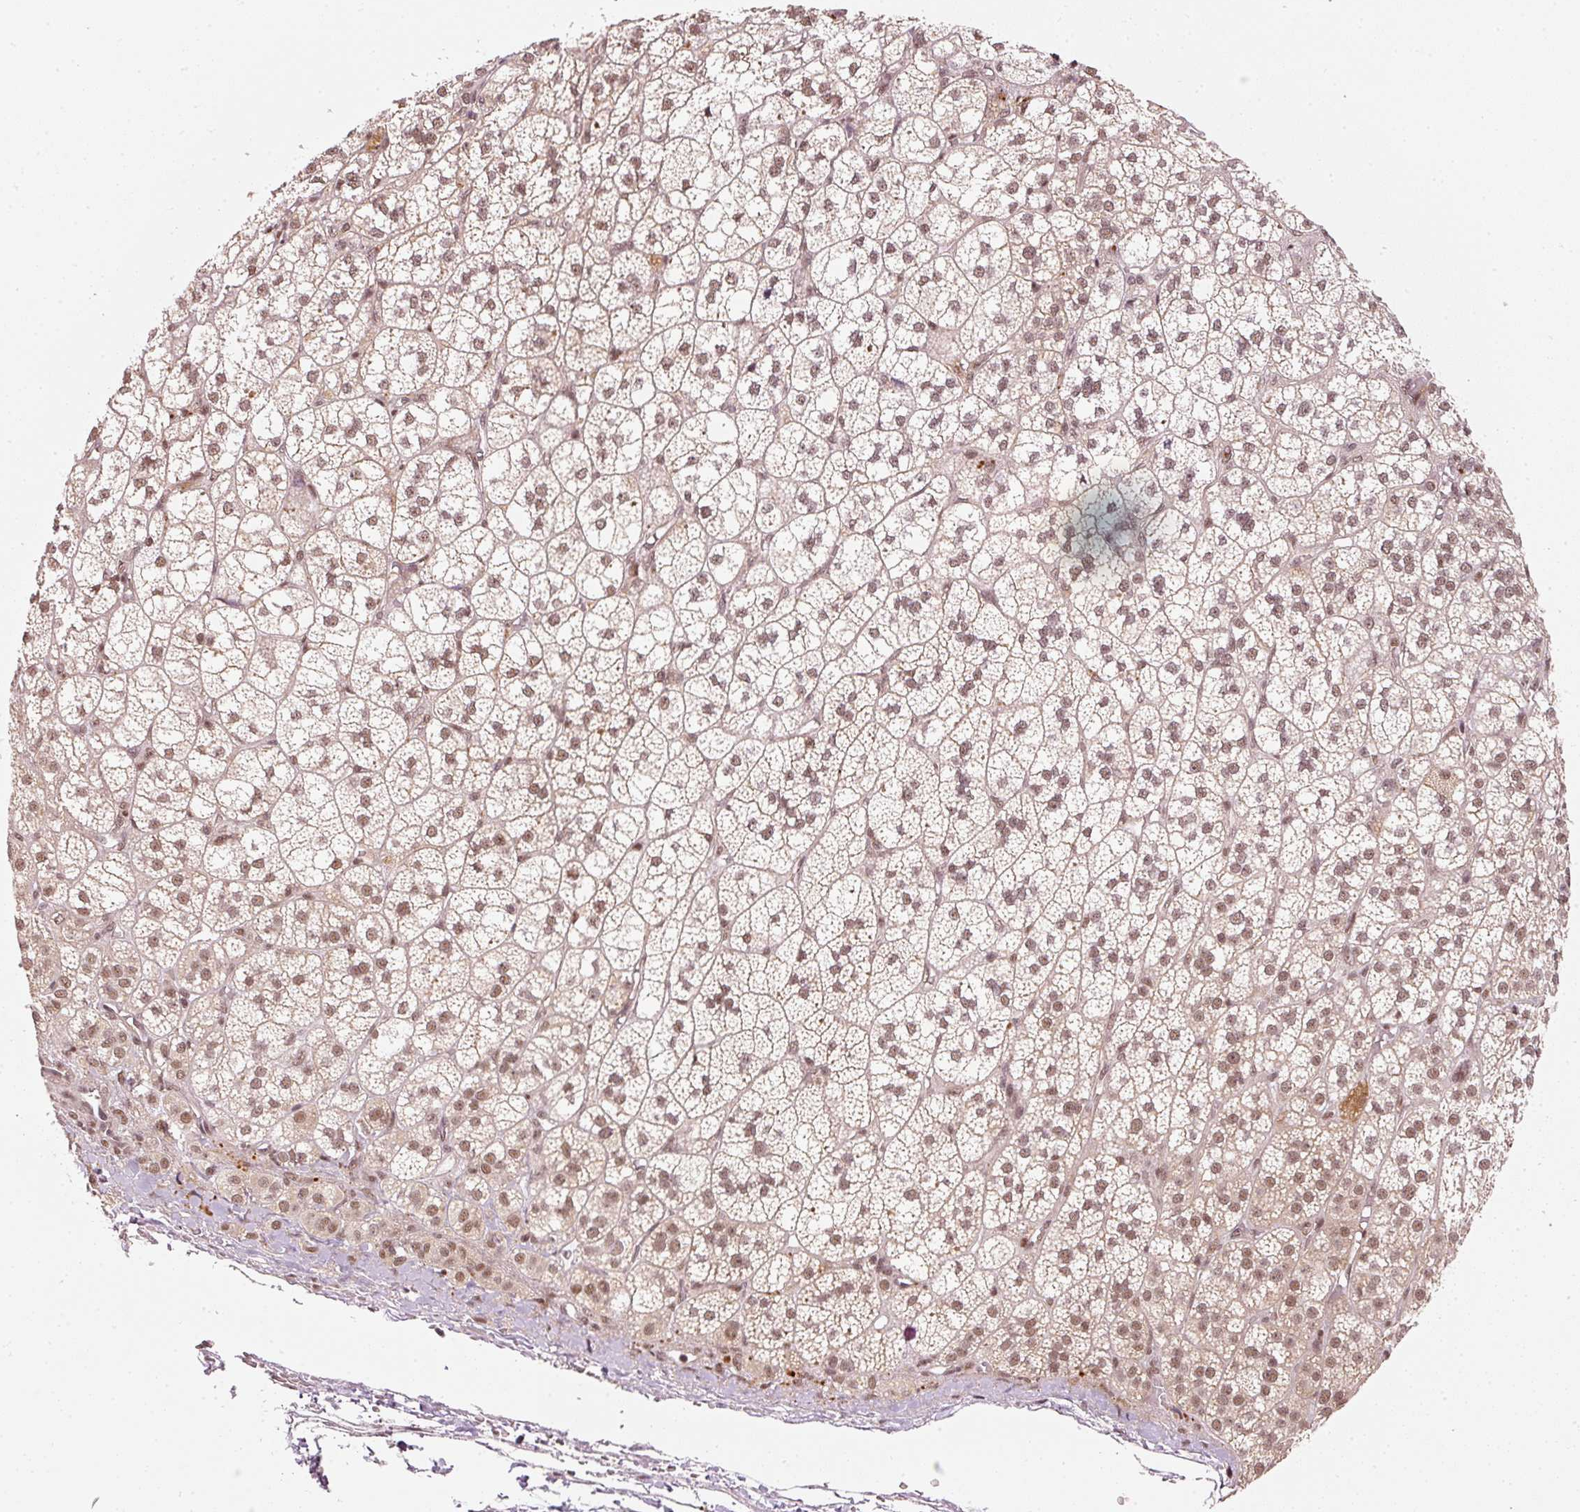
{"staining": {"intensity": "moderate", "quantity": ">75%", "location": "nuclear"}, "tissue": "adrenal gland", "cell_type": "Glandular cells", "image_type": "normal", "snomed": [{"axis": "morphology", "description": "Normal tissue, NOS"}, {"axis": "topography", "description": "Adrenal gland"}], "caption": "Glandular cells show moderate nuclear staining in approximately >75% of cells in normal adrenal gland.", "gene": "THOC6", "patient": {"sex": "female", "age": 60}}